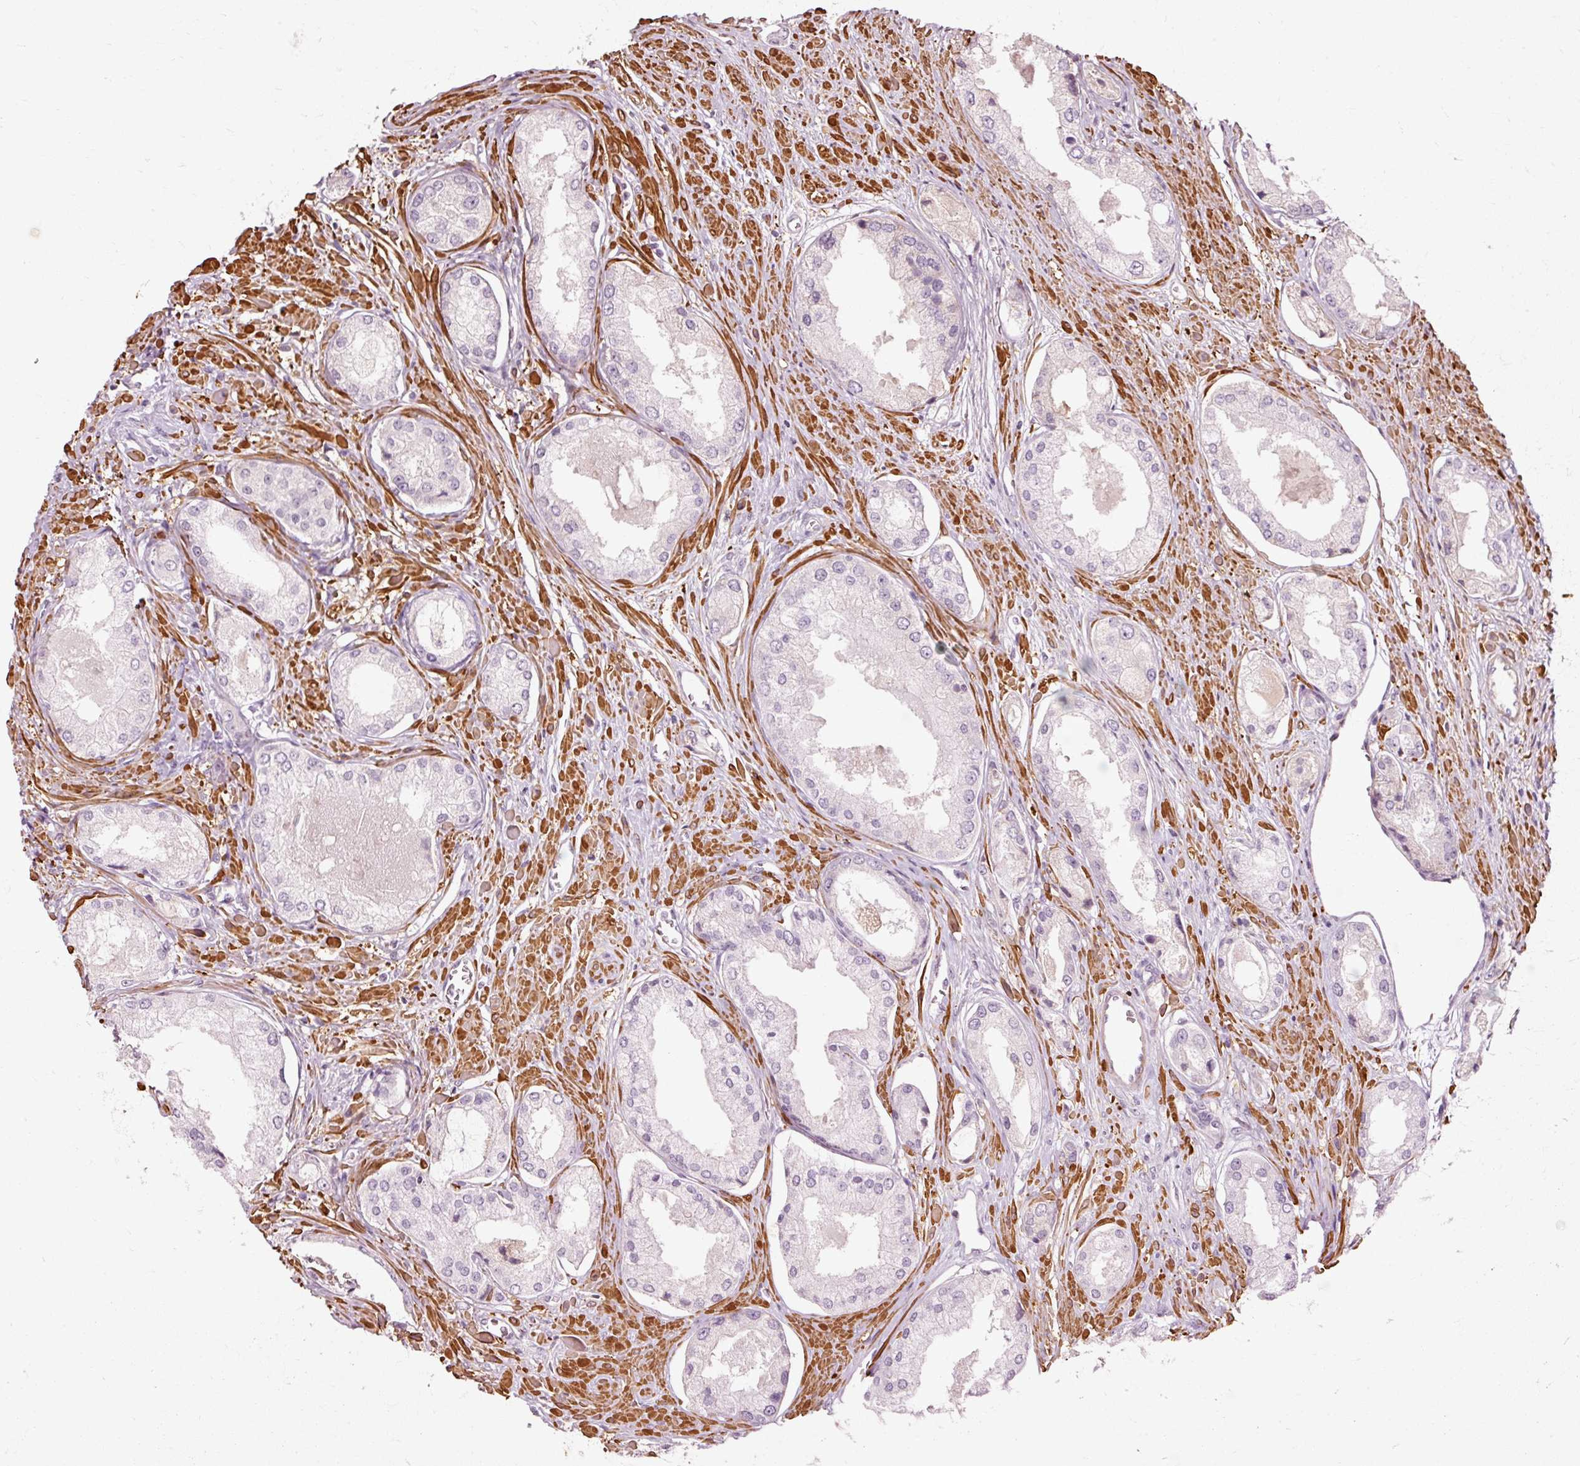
{"staining": {"intensity": "negative", "quantity": "none", "location": "none"}, "tissue": "prostate cancer", "cell_type": "Tumor cells", "image_type": "cancer", "snomed": [{"axis": "morphology", "description": "Adenocarcinoma, Low grade"}, {"axis": "topography", "description": "Prostate"}], "caption": "Immunohistochemical staining of prostate low-grade adenocarcinoma reveals no significant positivity in tumor cells.", "gene": "RGPD5", "patient": {"sex": "male", "age": 68}}